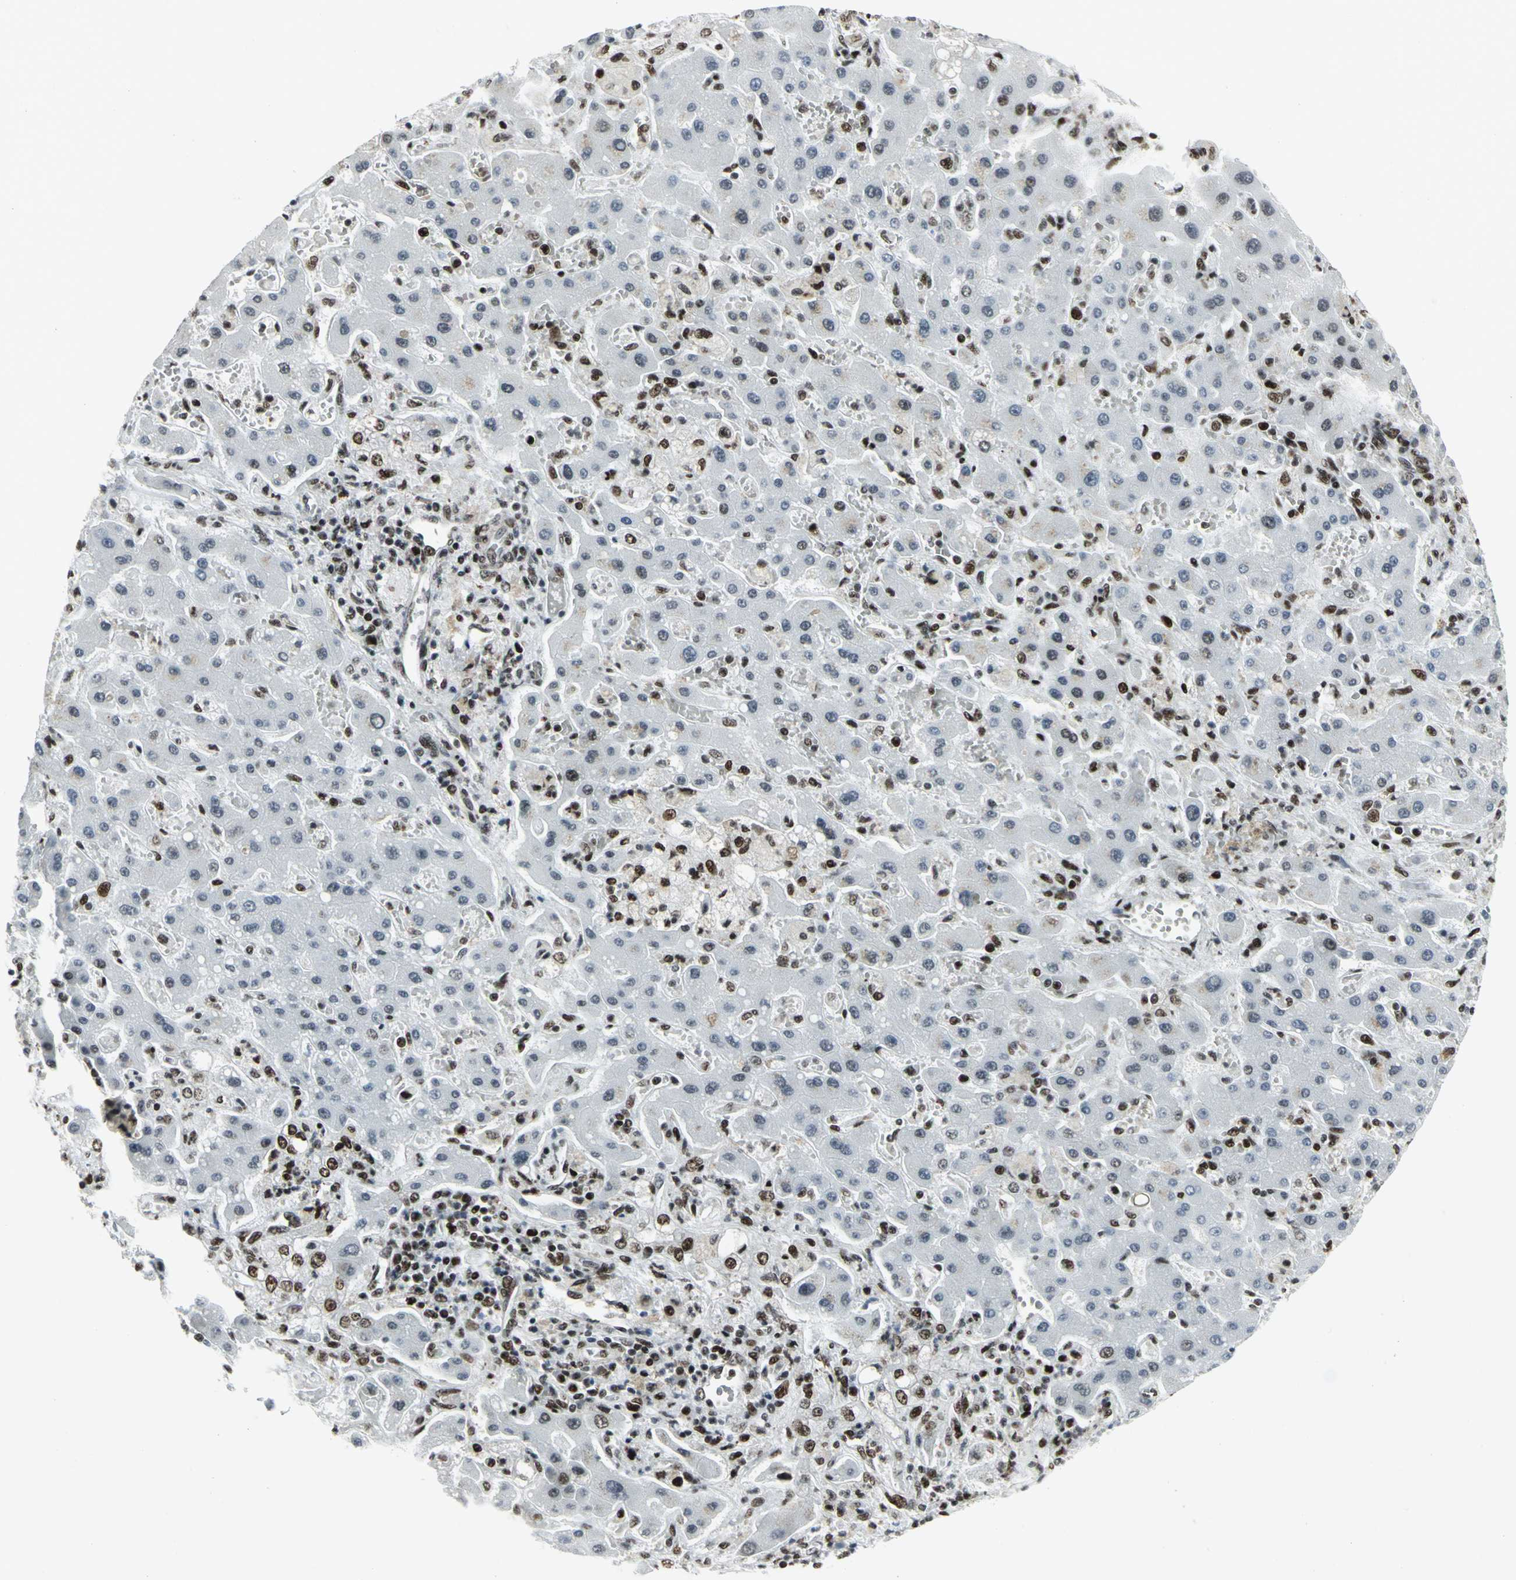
{"staining": {"intensity": "moderate", "quantity": "25%-75%", "location": "nuclear"}, "tissue": "liver cancer", "cell_type": "Tumor cells", "image_type": "cancer", "snomed": [{"axis": "morphology", "description": "Cholangiocarcinoma"}, {"axis": "topography", "description": "Liver"}], "caption": "This histopathology image displays liver cholangiocarcinoma stained with immunohistochemistry (IHC) to label a protein in brown. The nuclear of tumor cells show moderate positivity for the protein. Nuclei are counter-stained blue.", "gene": "SMARCA4", "patient": {"sex": "male", "age": 50}}